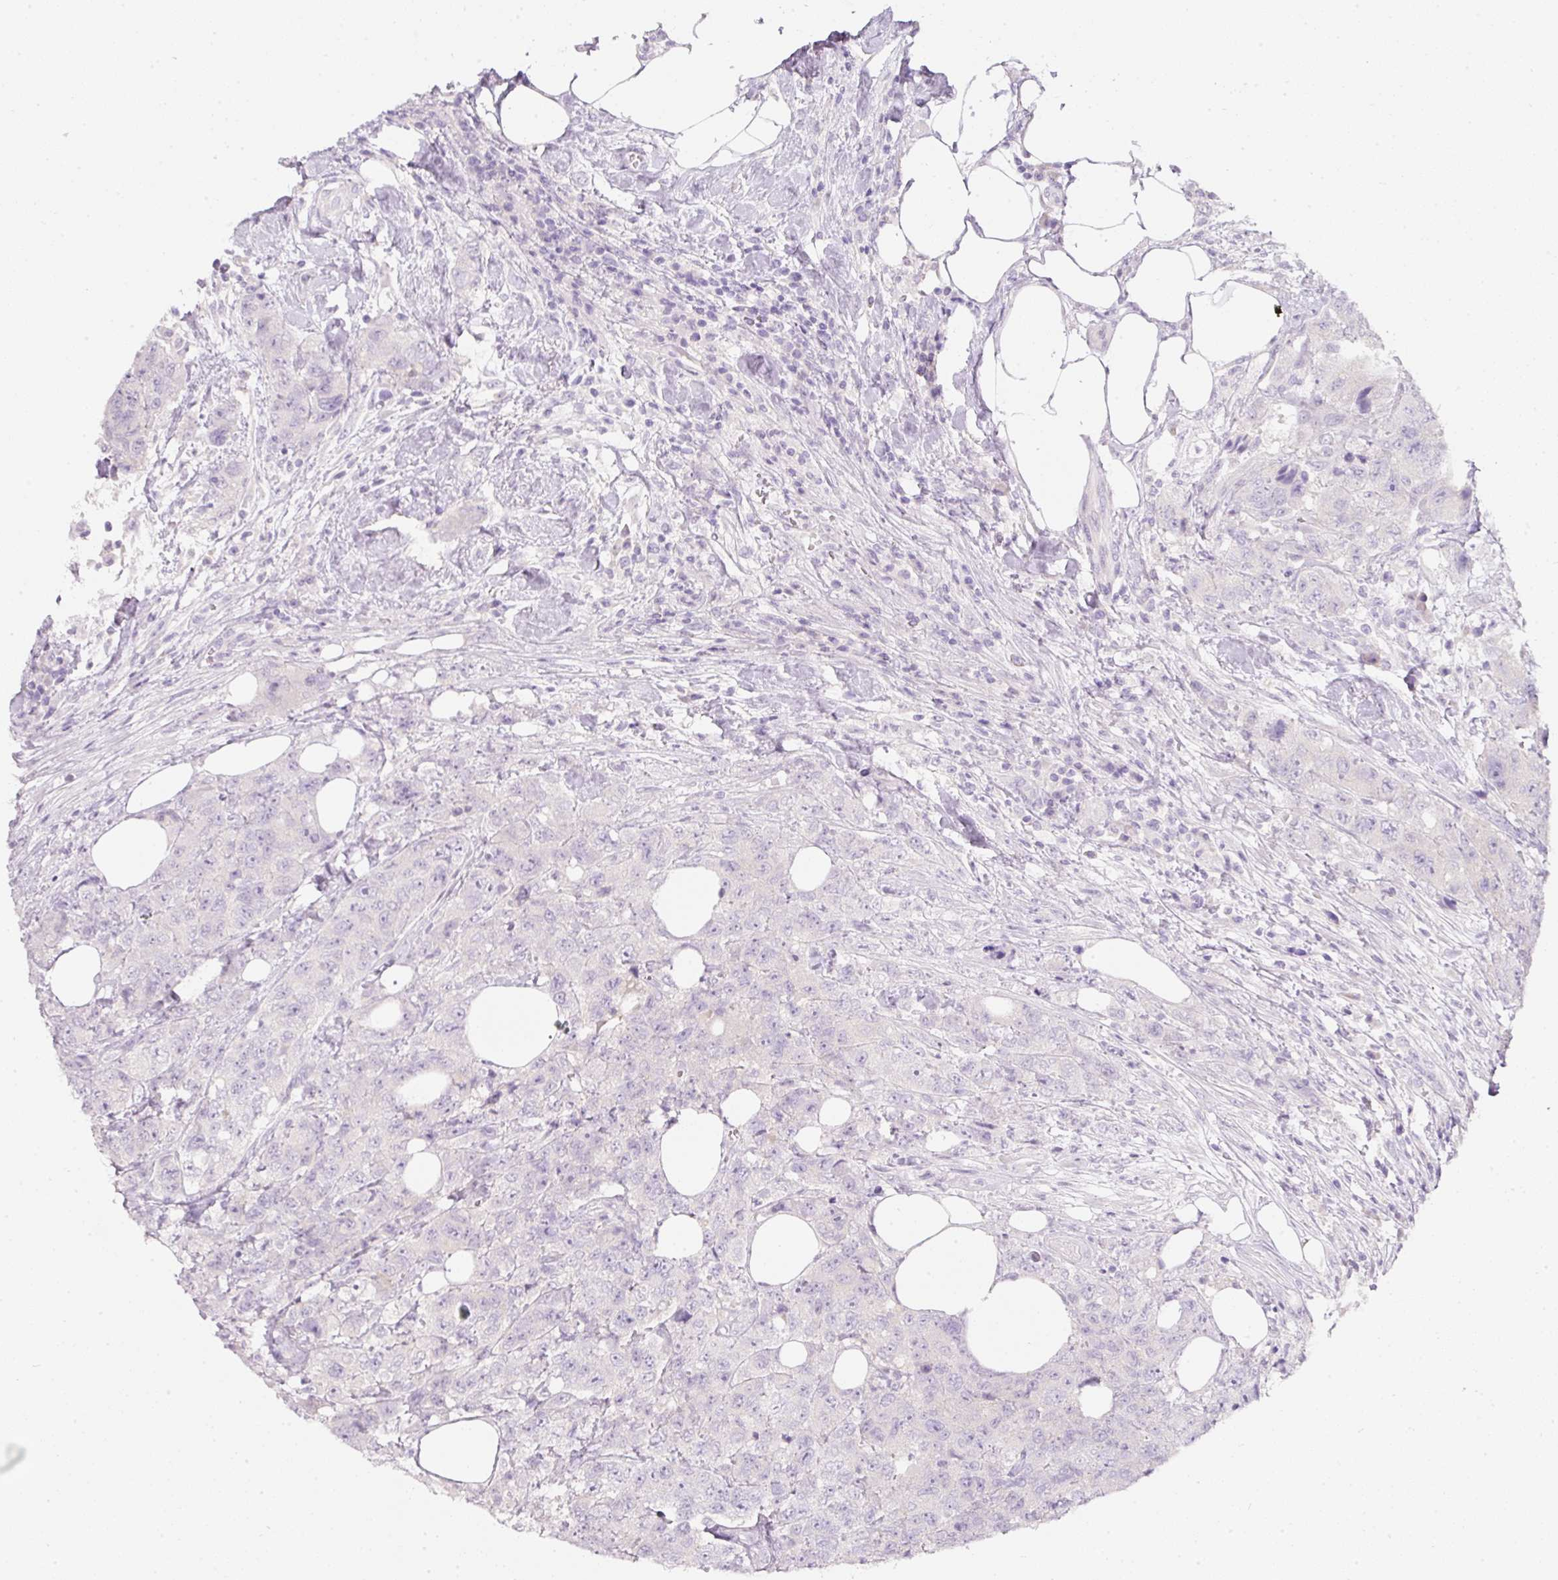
{"staining": {"intensity": "negative", "quantity": "none", "location": "none"}, "tissue": "urothelial cancer", "cell_type": "Tumor cells", "image_type": "cancer", "snomed": [{"axis": "morphology", "description": "Urothelial carcinoma, High grade"}, {"axis": "topography", "description": "Urinary bladder"}], "caption": "Immunohistochemistry micrograph of neoplastic tissue: urothelial cancer stained with DAB demonstrates no significant protein staining in tumor cells. The staining is performed using DAB brown chromogen with nuclei counter-stained in using hematoxylin.", "gene": "SLC2A2", "patient": {"sex": "female", "age": 78}}